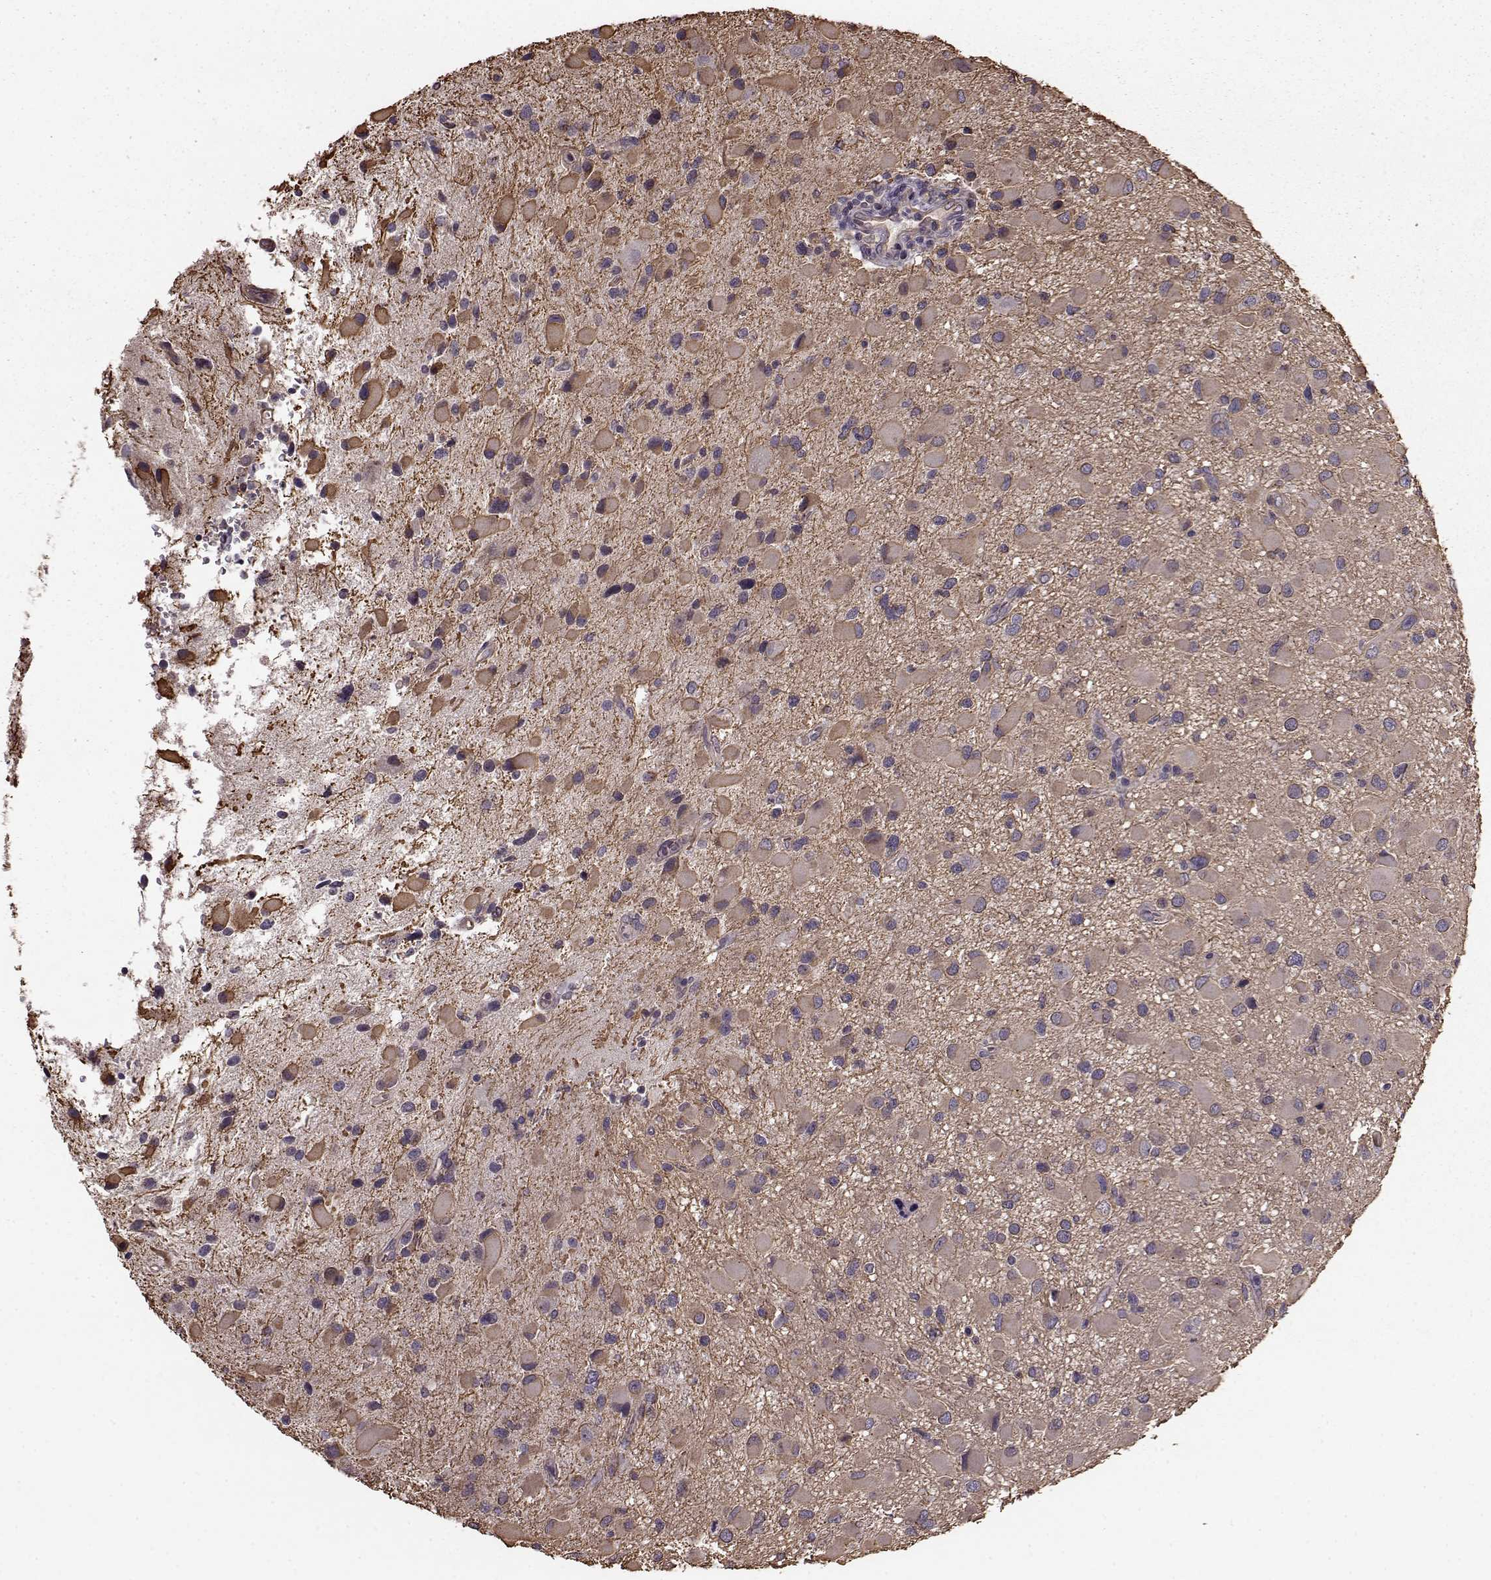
{"staining": {"intensity": "negative", "quantity": "none", "location": "none"}, "tissue": "glioma", "cell_type": "Tumor cells", "image_type": "cancer", "snomed": [{"axis": "morphology", "description": "Glioma, malignant, Low grade"}, {"axis": "topography", "description": "Brain"}], "caption": "This photomicrograph is of malignant glioma (low-grade) stained with immunohistochemistry to label a protein in brown with the nuclei are counter-stained blue. There is no staining in tumor cells.", "gene": "NTF3", "patient": {"sex": "female", "age": 32}}